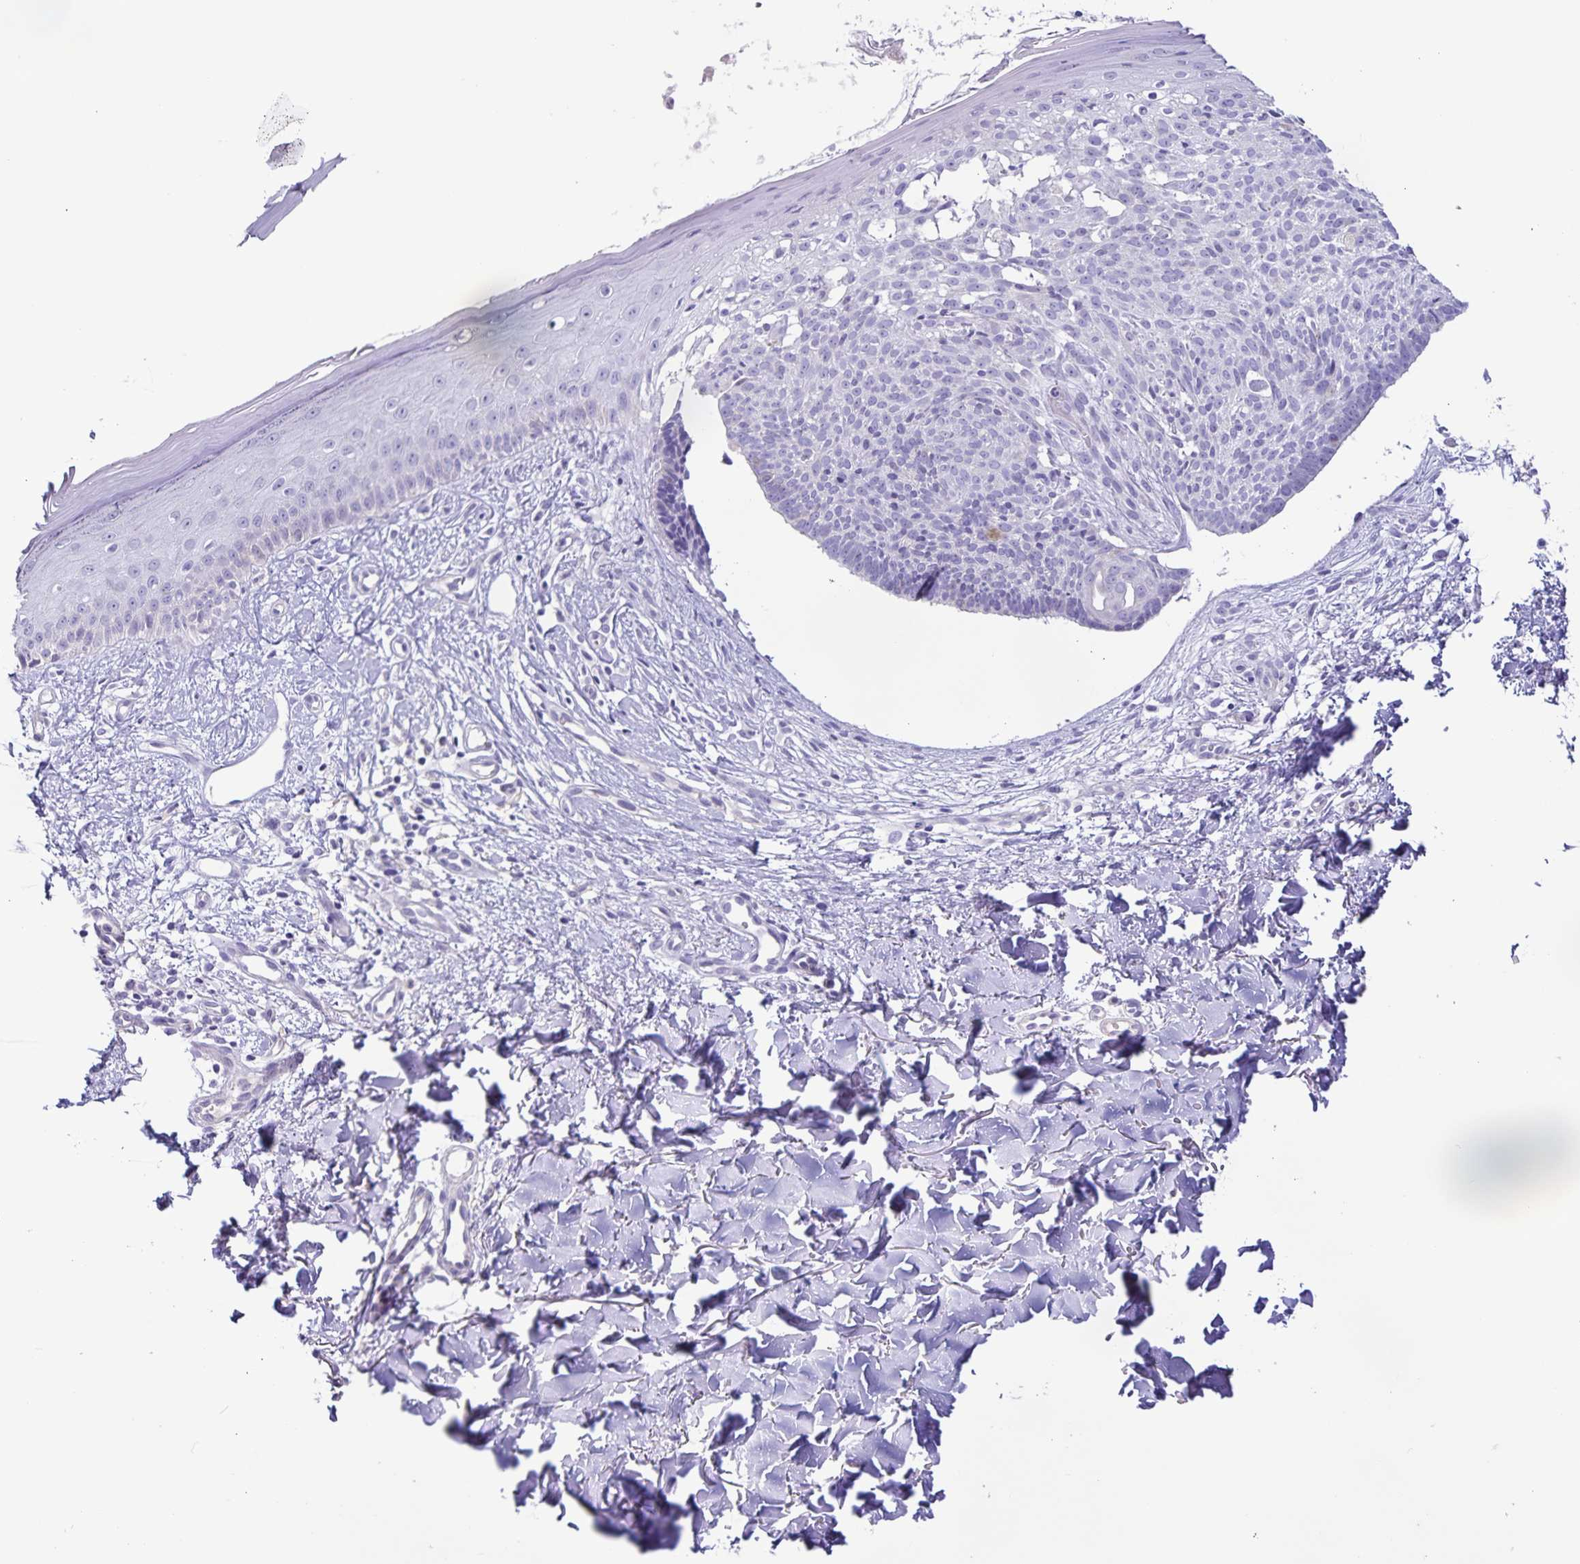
{"staining": {"intensity": "negative", "quantity": "none", "location": "none"}, "tissue": "skin cancer", "cell_type": "Tumor cells", "image_type": "cancer", "snomed": [{"axis": "morphology", "description": "Basal cell carcinoma"}, {"axis": "topography", "description": "Skin"}], "caption": "Skin cancer (basal cell carcinoma) stained for a protein using immunohistochemistry displays no positivity tumor cells.", "gene": "BOLL", "patient": {"sex": "male", "age": 51}}